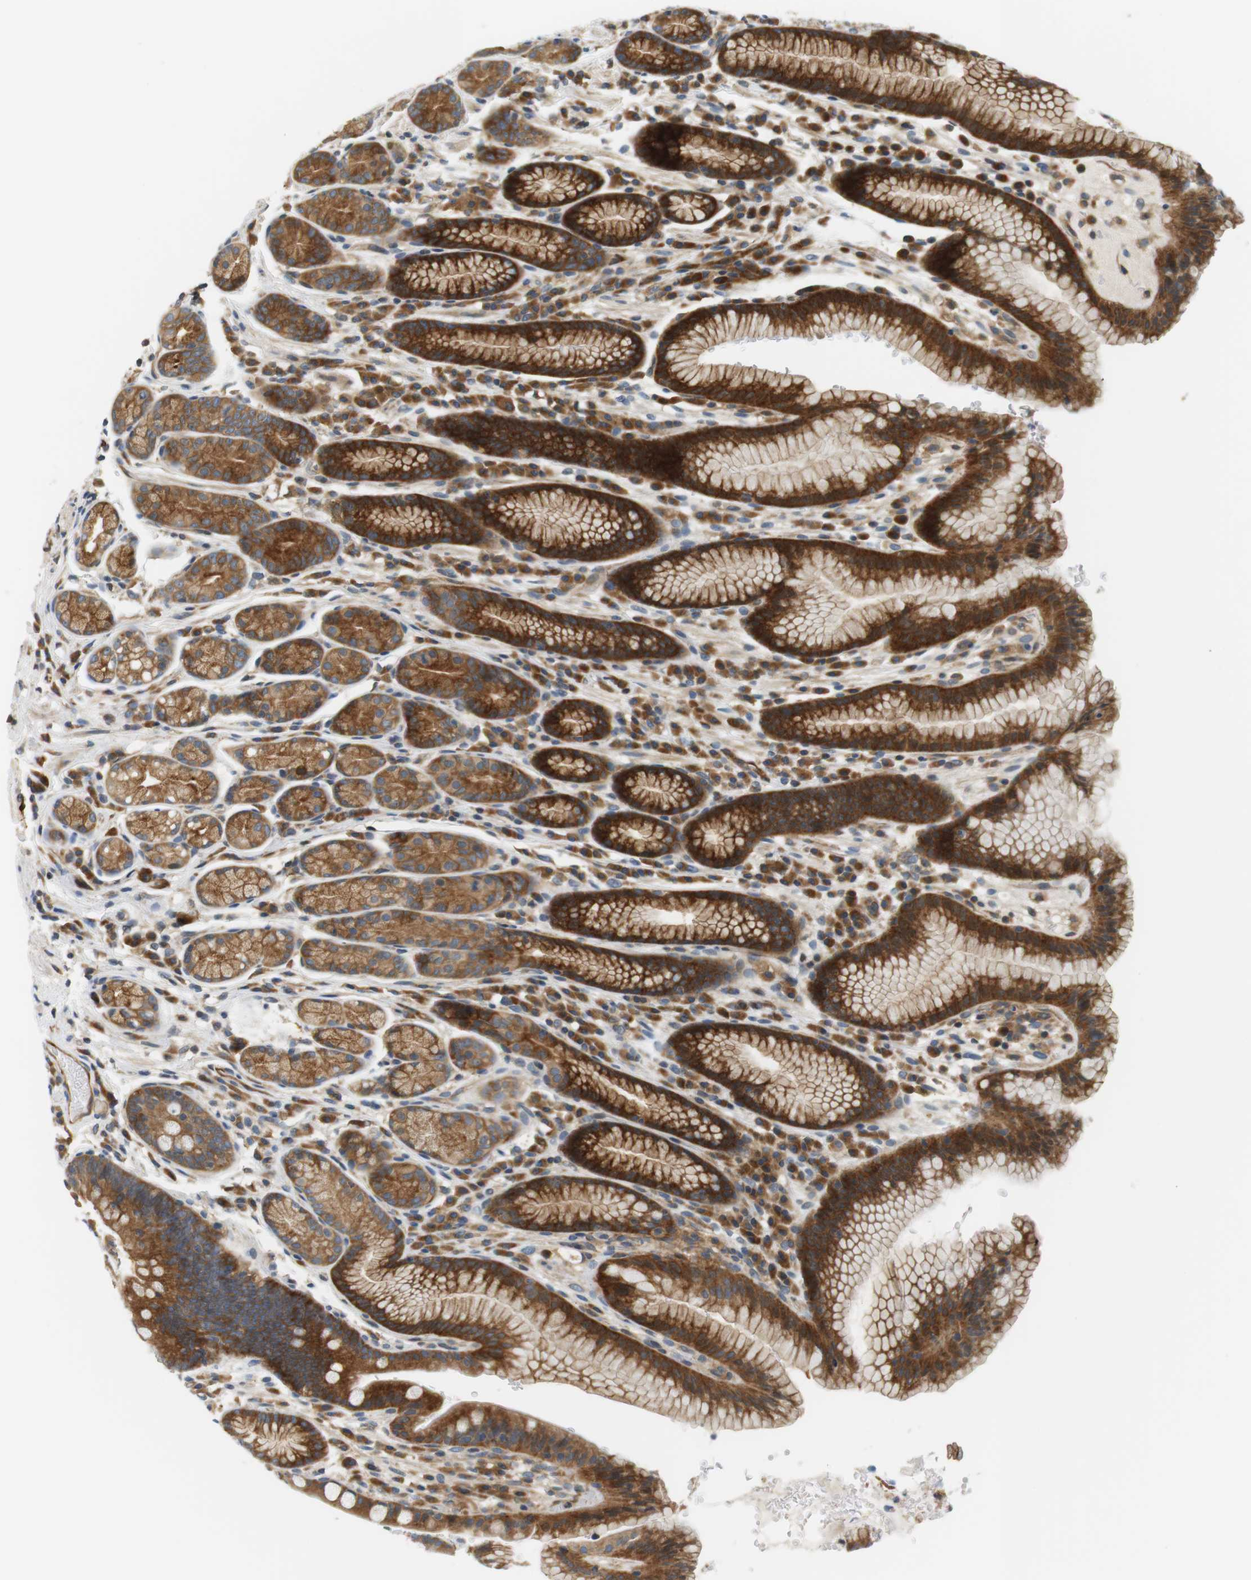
{"staining": {"intensity": "strong", "quantity": ">75%", "location": "cytoplasmic/membranous"}, "tissue": "stomach", "cell_type": "Glandular cells", "image_type": "normal", "snomed": [{"axis": "morphology", "description": "Normal tissue, NOS"}, {"axis": "topography", "description": "Stomach, lower"}], "caption": "A high-resolution micrograph shows IHC staining of benign stomach, which demonstrates strong cytoplasmic/membranous staining in about >75% of glandular cells.", "gene": "SH3GLB1", "patient": {"sex": "male", "age": 52}}